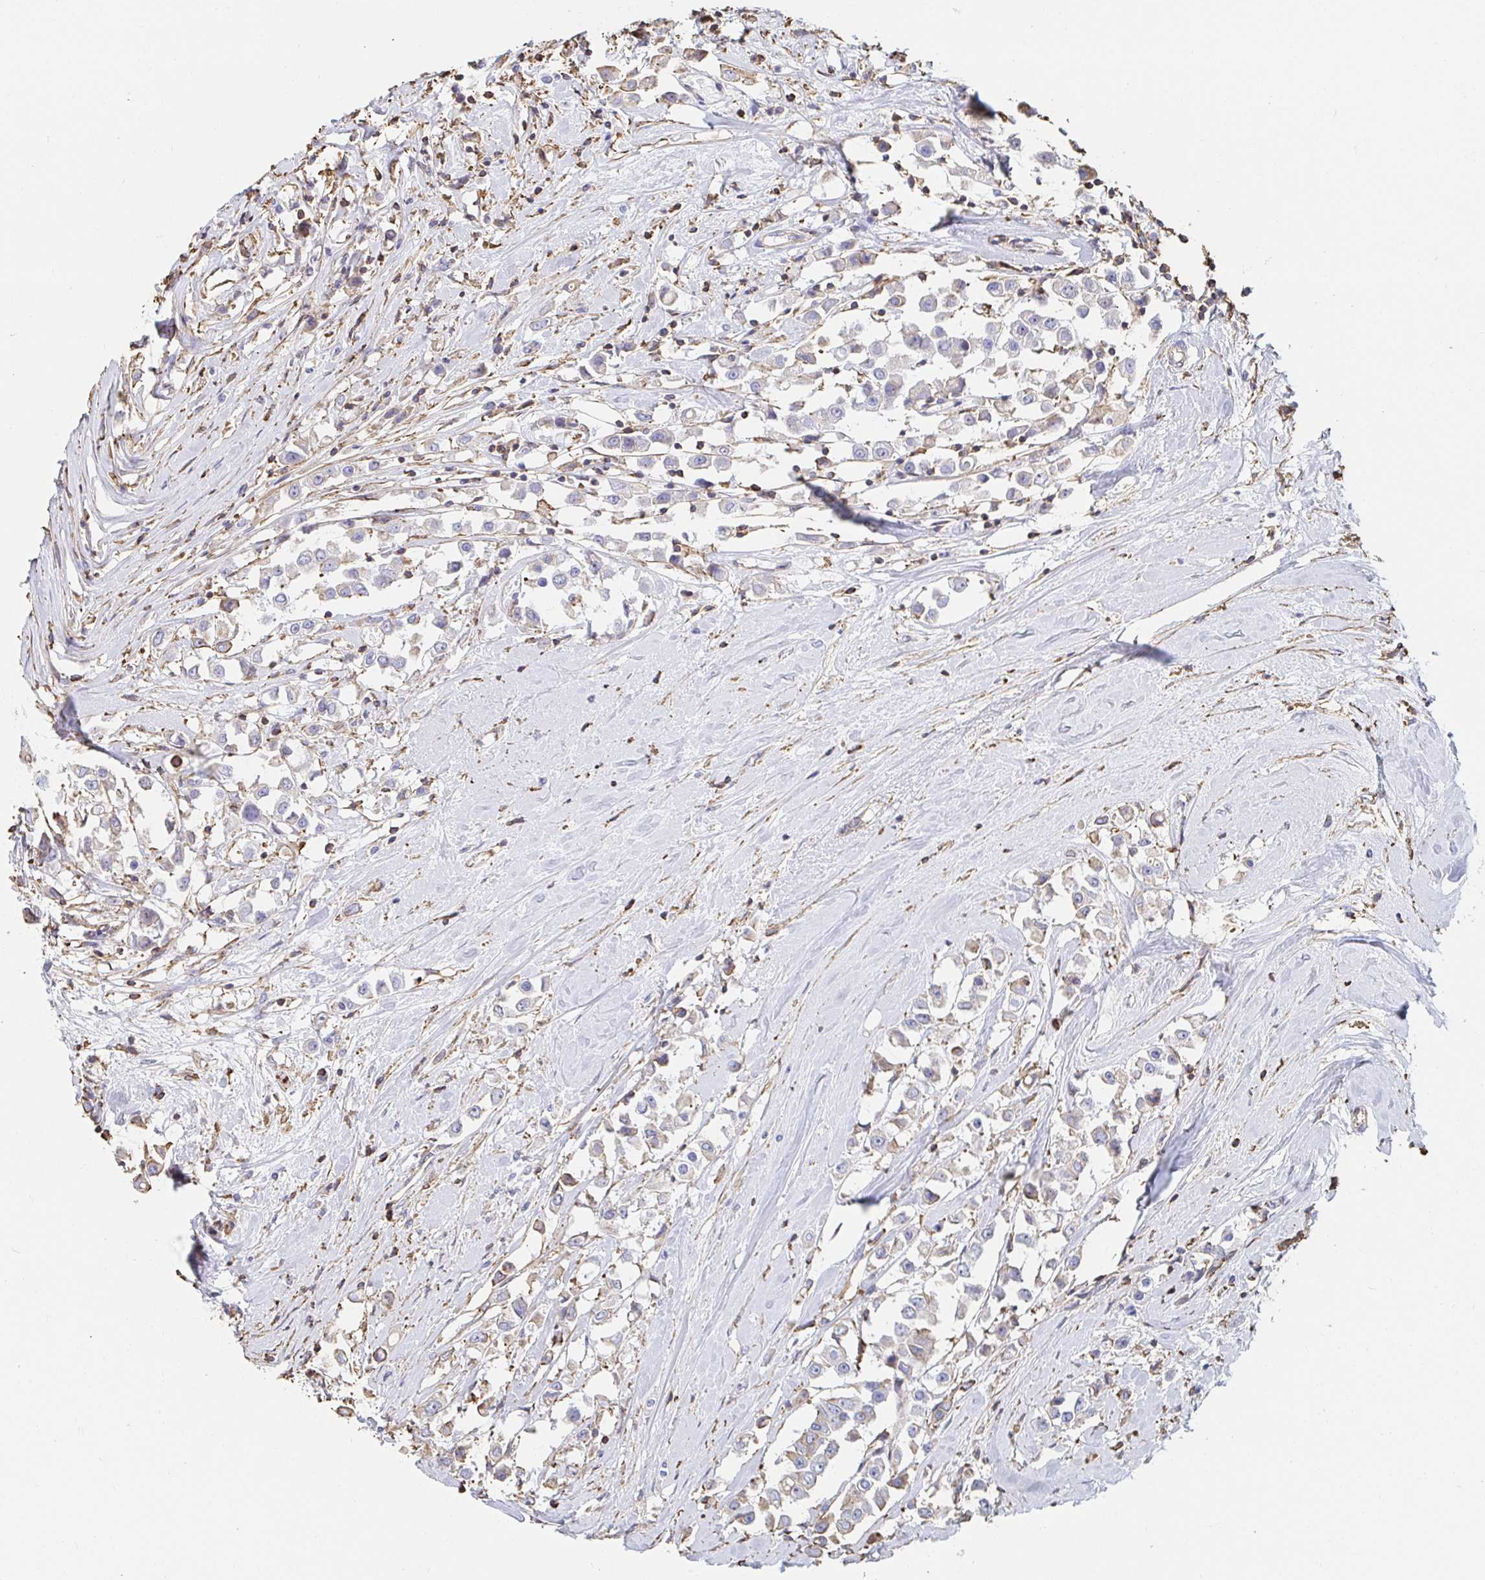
{"staining": {"intensity": "moderate", "quantity": "25%-75%", "location": "cytoplasmic/membranous"}, "tissue": "breast cancer", "cell_type": "Tumor cells", "image_type": "cancer", "snomed": [{"axis": "morphology", "description": "Duct carcinoma"}, {"axis": "topography", "description": "Breast"}], "caption": "Tumor cells display medium levels of moderate cytoplasmic/membranous expression in approximately 25%-75% of cells in breast cancer (infiltrating ductal carcinoma).", "gene": "PTPN14", "patient": {"sex": "female", "age": 61}}